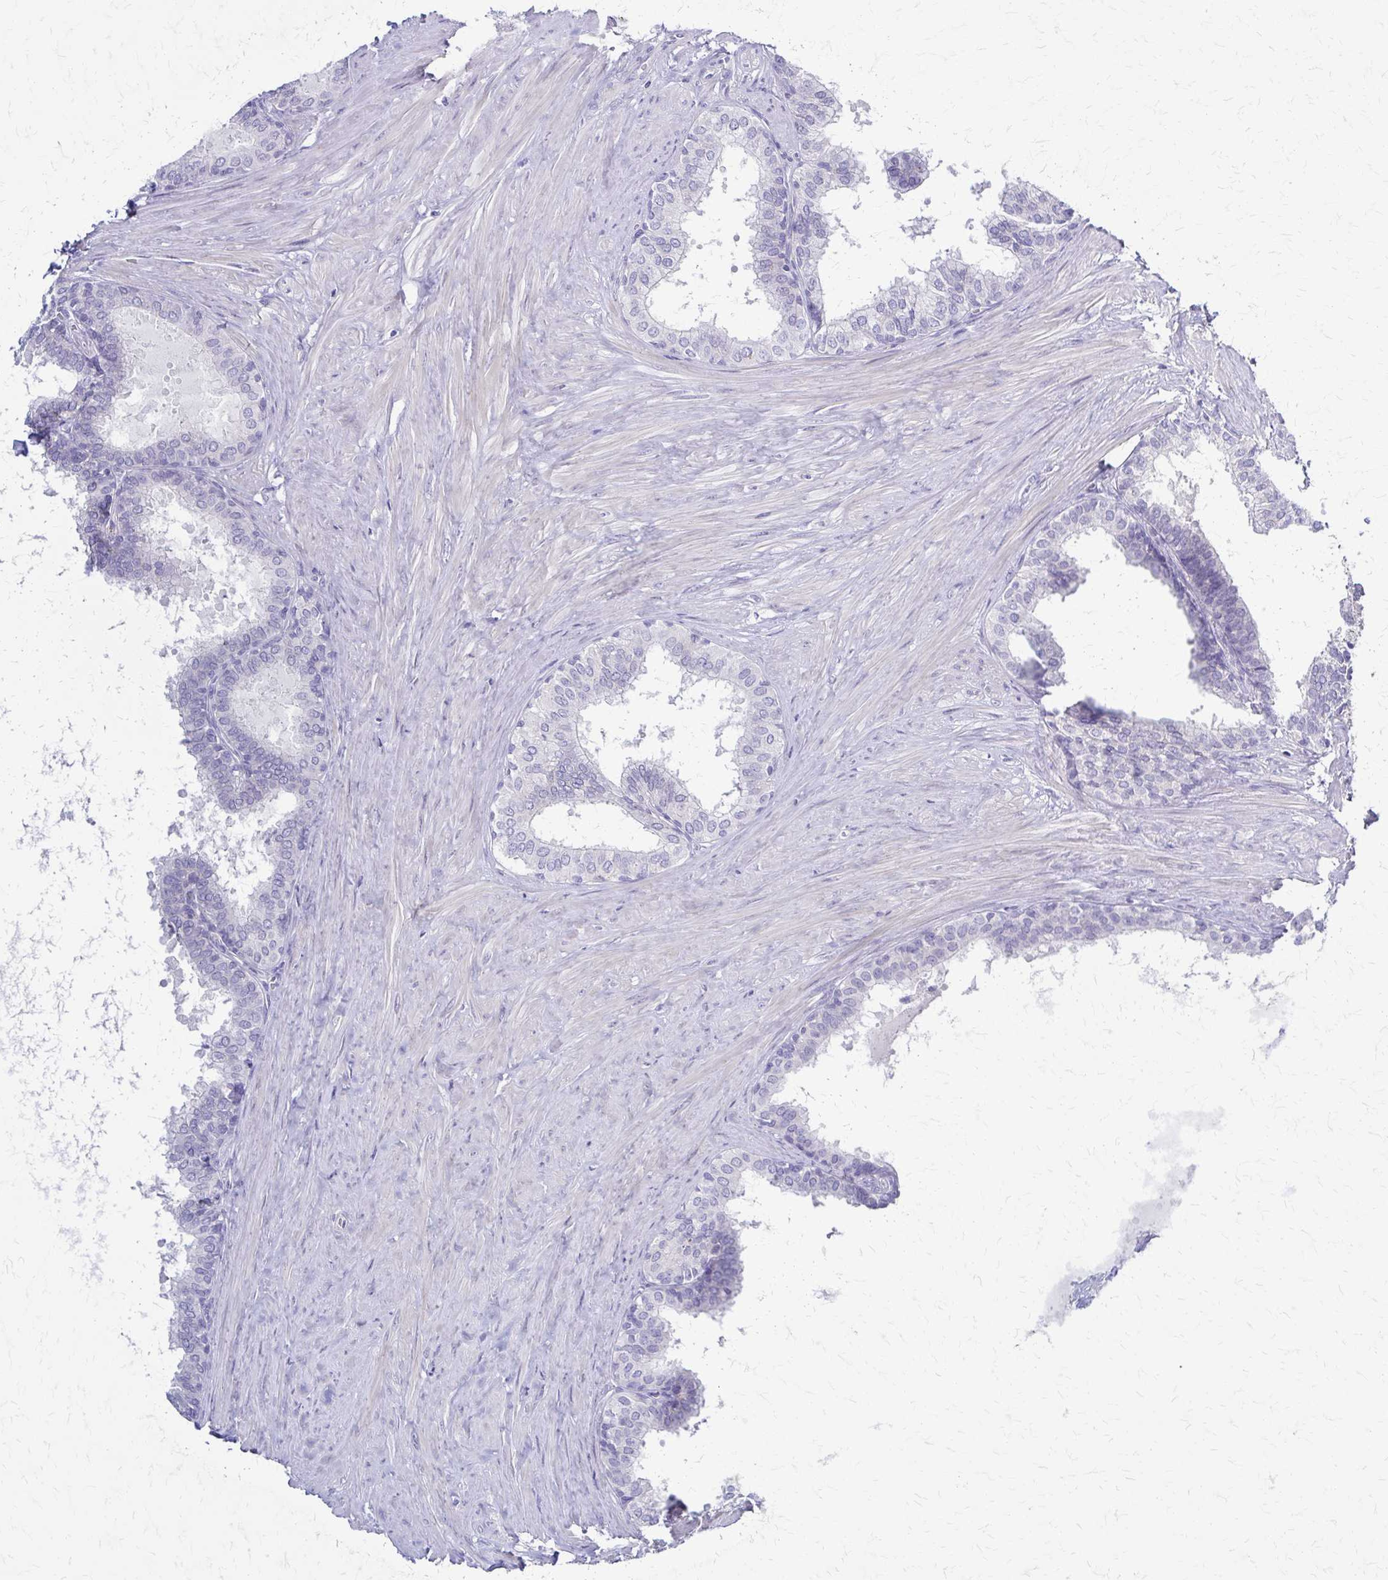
{"staining": {"intensity": "negative", "quantity": "none", "location": "none"}, "tissue": "prostate", "cell_type": "Glandular cells", "image_type": "normal", "snomed": [{"axis": "morphology", "description": "Normal tissue, NOS"}, {"axis": "topography", "description": "Prostate"}, {"axis": "topography", "description": "Peripheral nerve tissue"}], "caption": "This is an immunohistochemistry (IHC) histopathology image of normal prostate. There is no expression in glandular cells.", "gene": "RHOBTB2", "patient": {"sex": "male", "age": 55}}